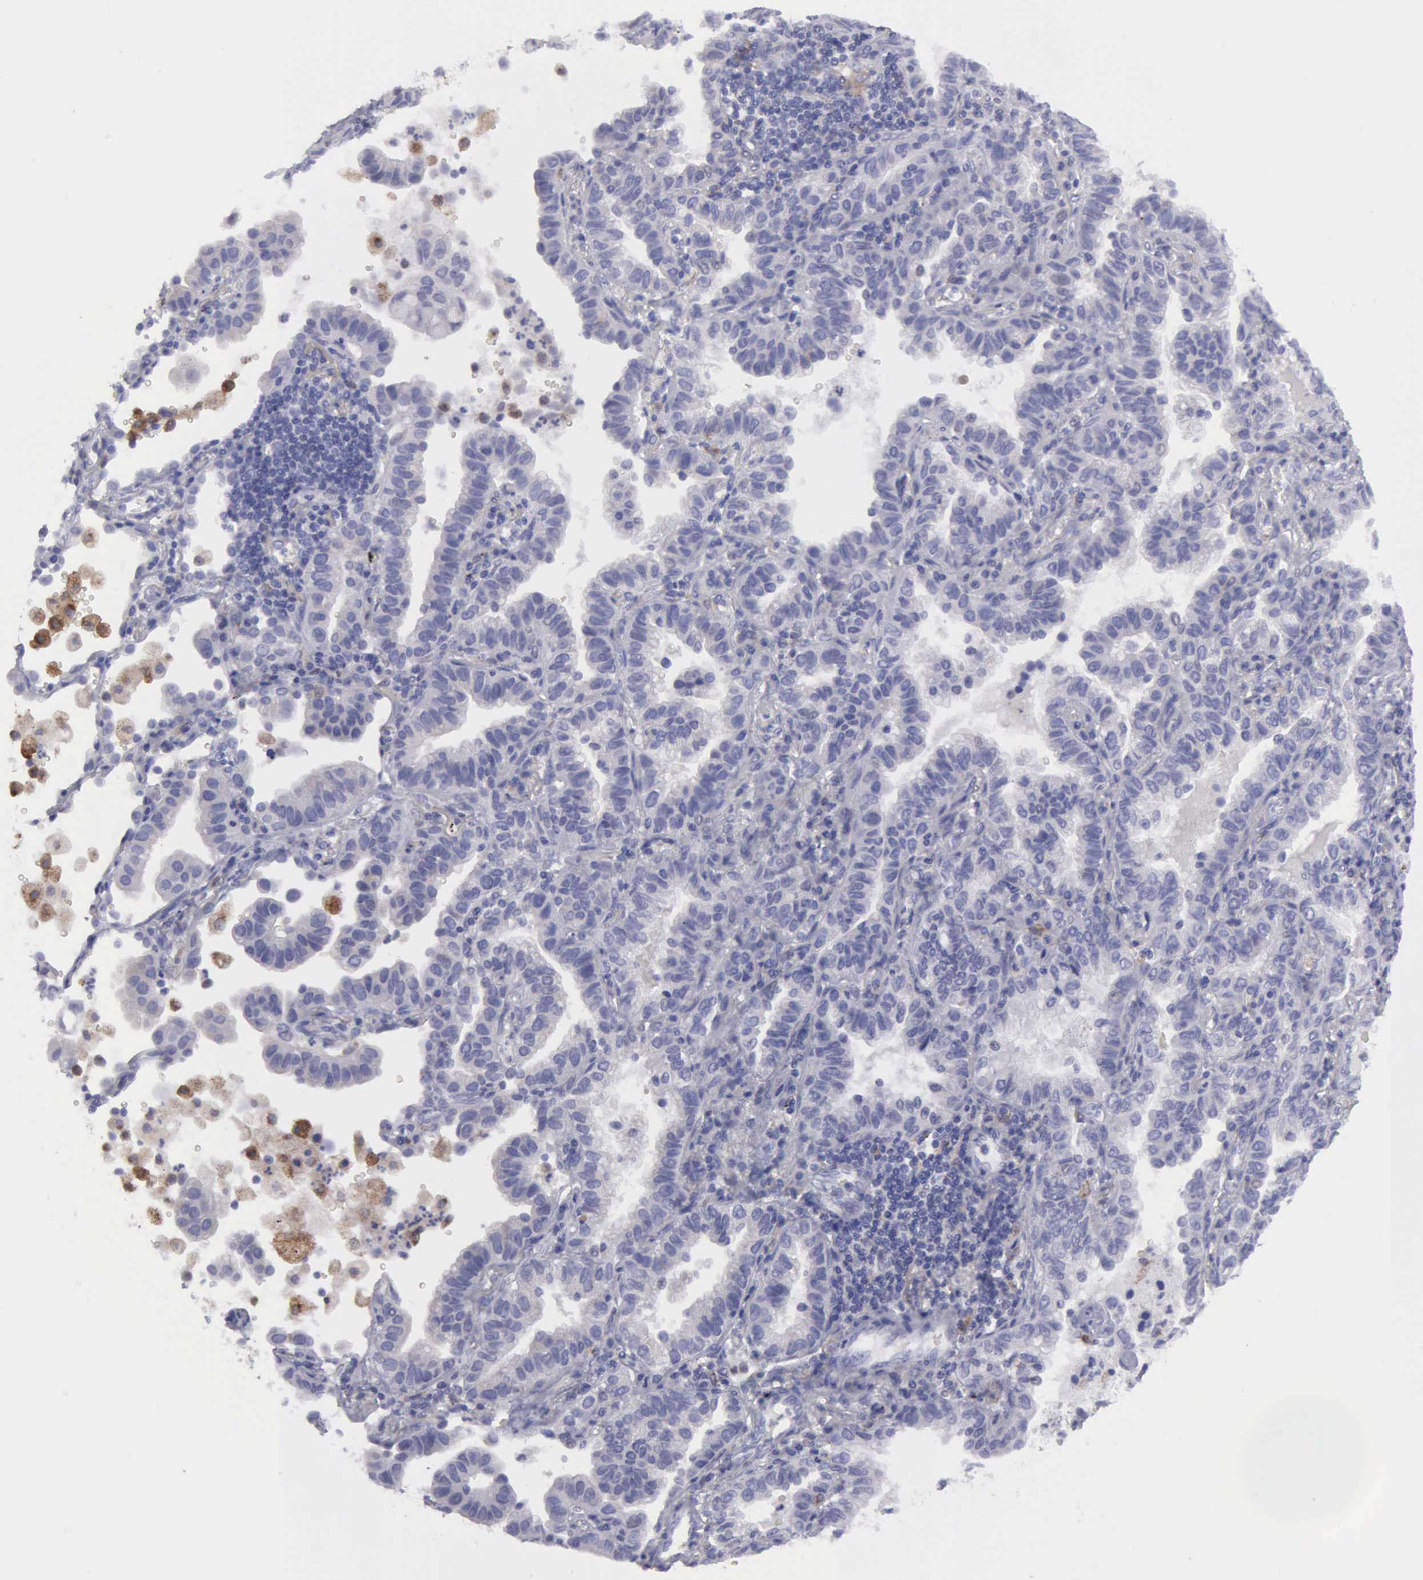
{"staining": {"intensity": "negative", "quantity": "none", "location": "none"}, "tissue": "lung cancer", "cell_type": "Tumor cells", "image_type": "cancer", "snomed": [{"axis": "morphology", "description": "Adenocarcinoma, NOS"}, {"axis": "topography", "description": "Lung"}], "caption": "Image shows no significant protein expression in tumor cells of adenocarcinoma (lung). (IHC, brightfield microscopy, high magnification).", "gene": "TYRP1", "patient": {"sex": "female", "age": 50}}